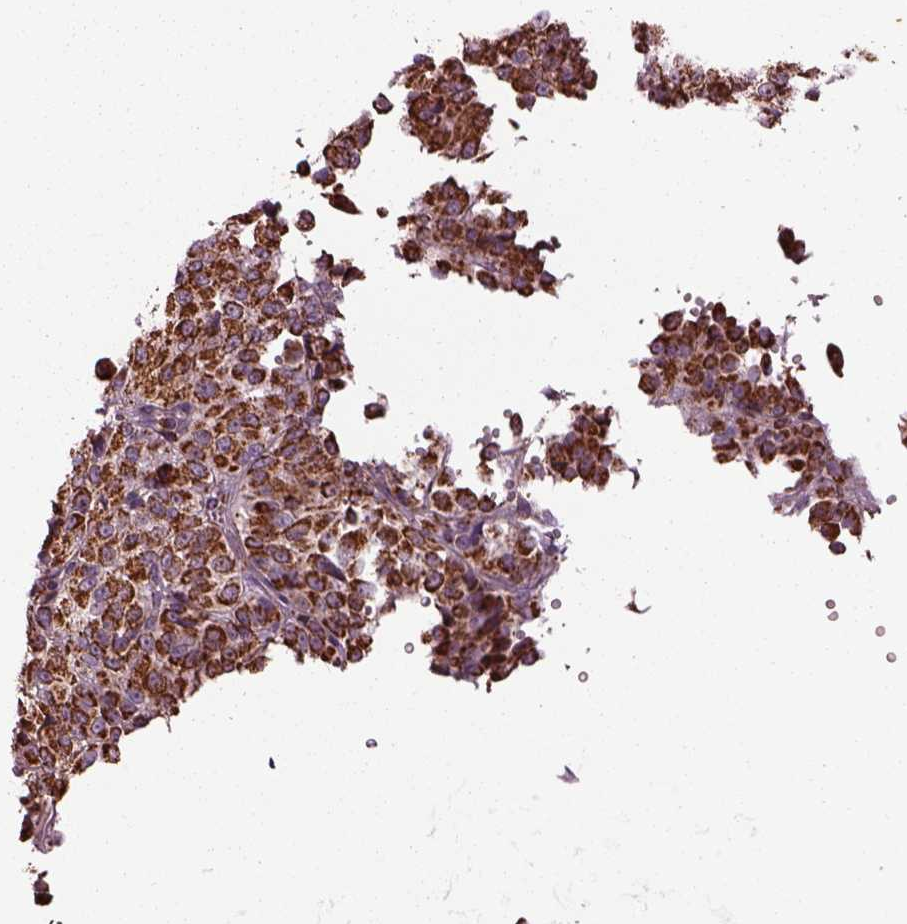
{"staining": {"intensity": "moderate", "quantity": ">75%", "location": "cytoplasmic/membranous"}, "tissue": "melanoma", "cell_type": "Tumor cells", "image_type": "cancer", "snomed": [{"axis": "morphology", "description": "Malignant melanoma, Metastatic site"}, {"axis": "topography", "description": "Brain"}], "caption": "Moderate cytoplasmic/membranous protein expression is identified in about >75% of tumor cells in malignant melanoma (metastatic site). The staining was performed using DAB, with brown indicating positive protein expression. Nuclei are stained blue with hematoxylin.", "gene": "TMEM254", "patient": {"sex": "female", "age": 56}}